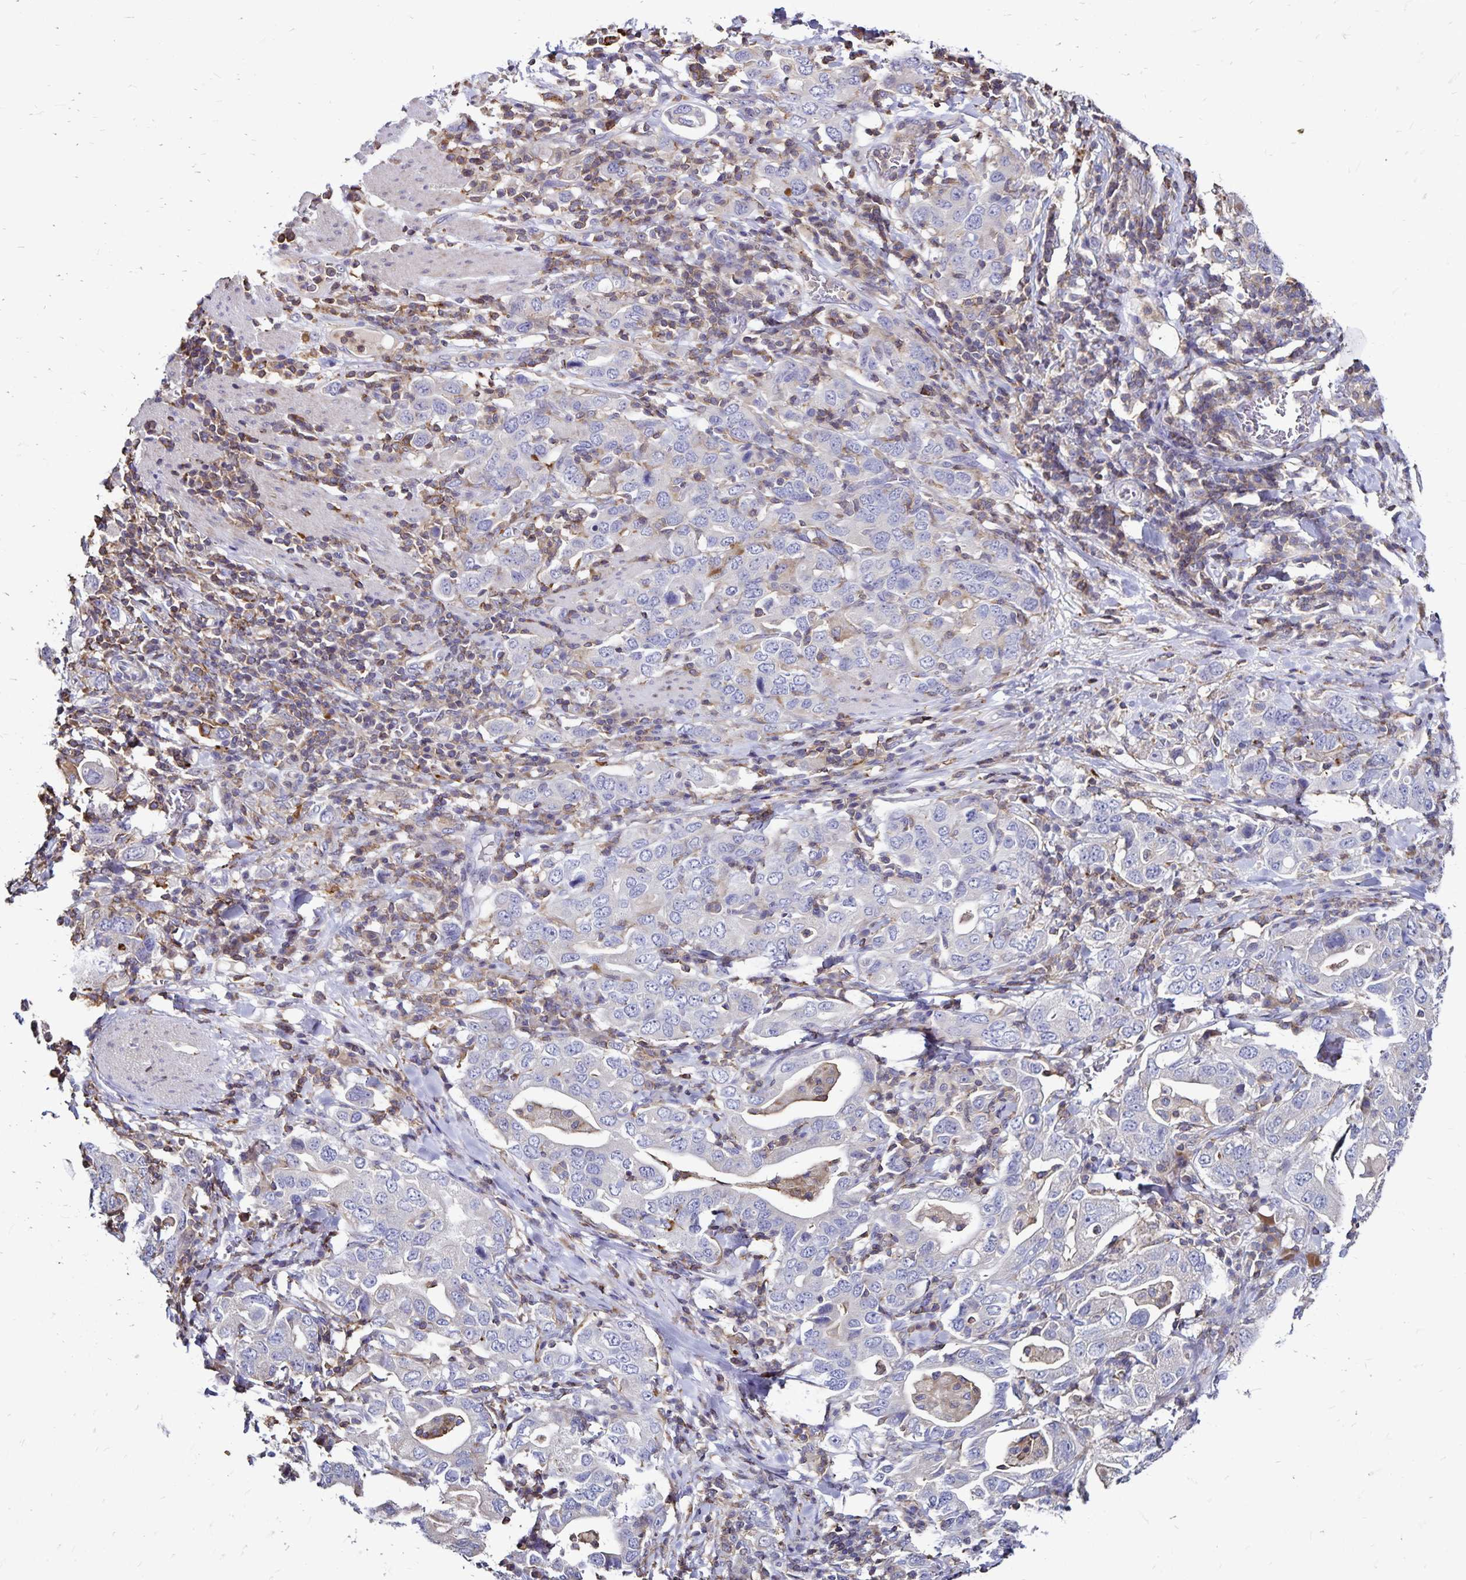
{"staining": {"intensity": "negative", "quantity": "none", "location": "none"}, "tissue": "stomach cancer", "cell_type": "Tumor cells", "image_type": "cancer", "snomed": [{"axis": "morphology", "description": "Adenocarcinoma, NOS"}, {"axis": "topography", "description": "Stomach, upper"}, {"axis": "topography", "description": "Stomach"}], "caption": "Tumor cells are negative for protein expression in human stomach adenocarcinoma.", "gene": "NAGPA", "patient": {"sex": "male", "age": 62}}